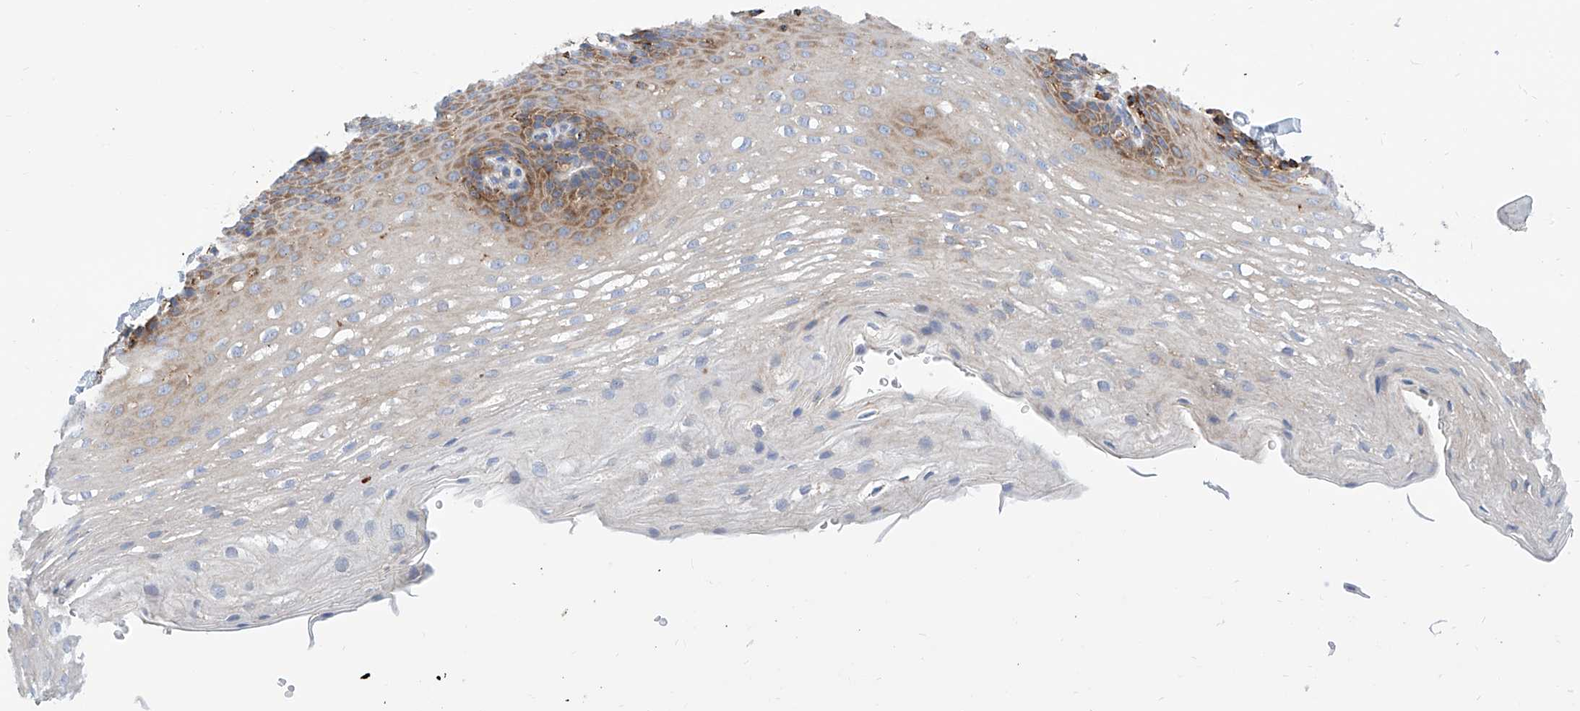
{"staining": {"intensity": "moderate", "quantity": "25%-75%", "location": "cytoplasmic/membranous"}, "tissue": "esophagus", "cell_type": "Squamous epithelial cells", "image_type": "normal", "snomed": [{"axis": "morphology", "description": "Normal tissue, NOS"}, {"axis": "topography", "description": "Esophagus"}], "caption": "IHC (DAB) staining of unremarkable esophagus reveals moderate cytoplasmic/membranous protein positivity in approximately 25%-75% of squamous epithelial cells. (brown staining indicates protein expression, while blue staining denotes nuclei).", "gene": "CPNE5", "patient": {"sex": "female", "age": 66}}